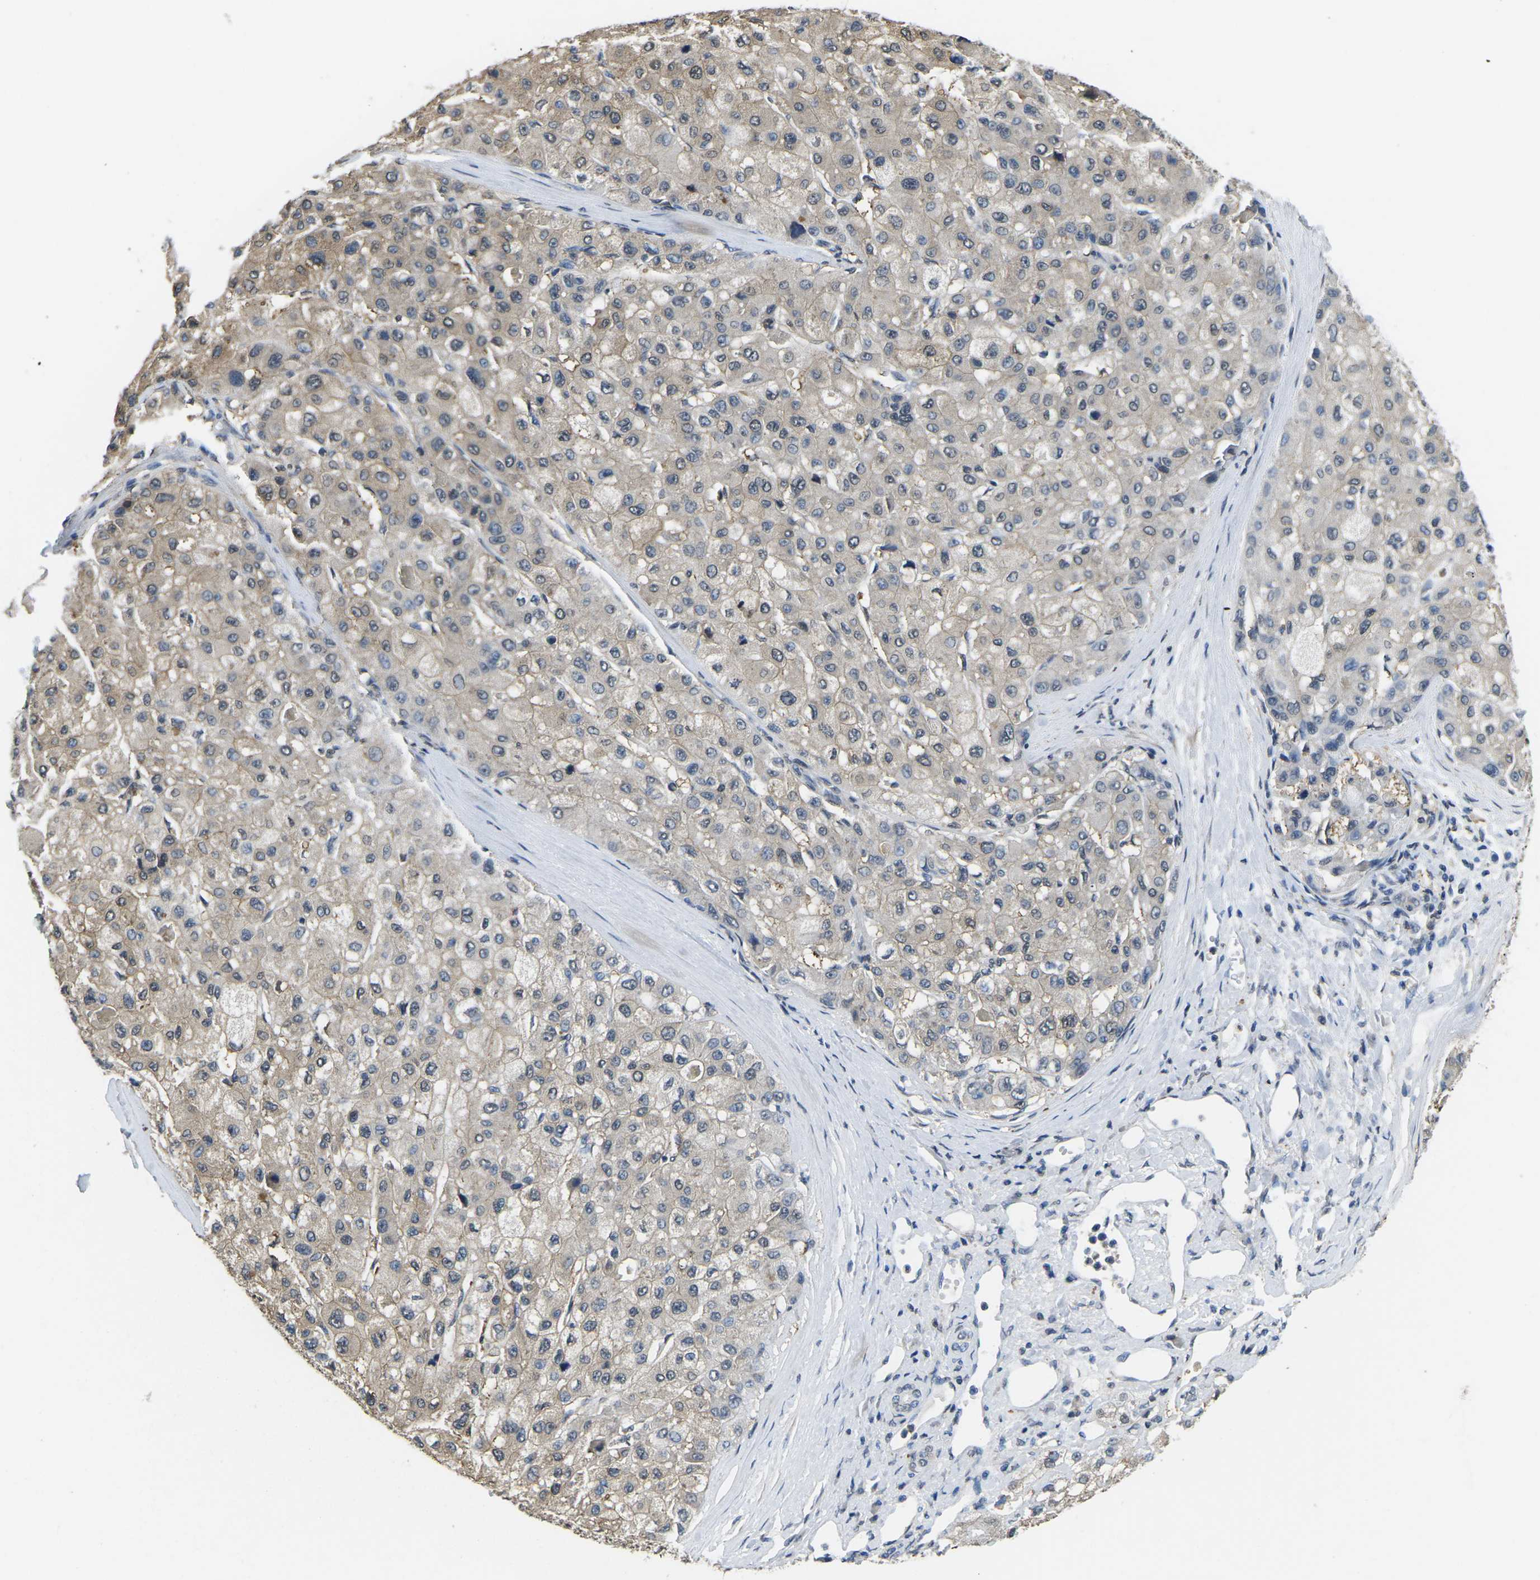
{"staining": {"intensity": "weak", "quantity": "25%-75%", "location": "cytoplasmic/membranous"}, "tissue": "liver cancer", "cell_type": "Tumor cells", "image_type": "cancer", "snomed": [{"axis": "morphology", "description": "Carcinoma, Hepatocellular, NOS"}, {"axis": "topography", "description": "Liver"}], "caption": "Immunohistochemical staining of hepatocellular carcinoma (liver) reveals low levels of weak cytoplasmic/membranous positivity in about 25%-75% of tumor cells.", "gene": "SCNN1B", "patient": {"sex": "male", "age": 80}}